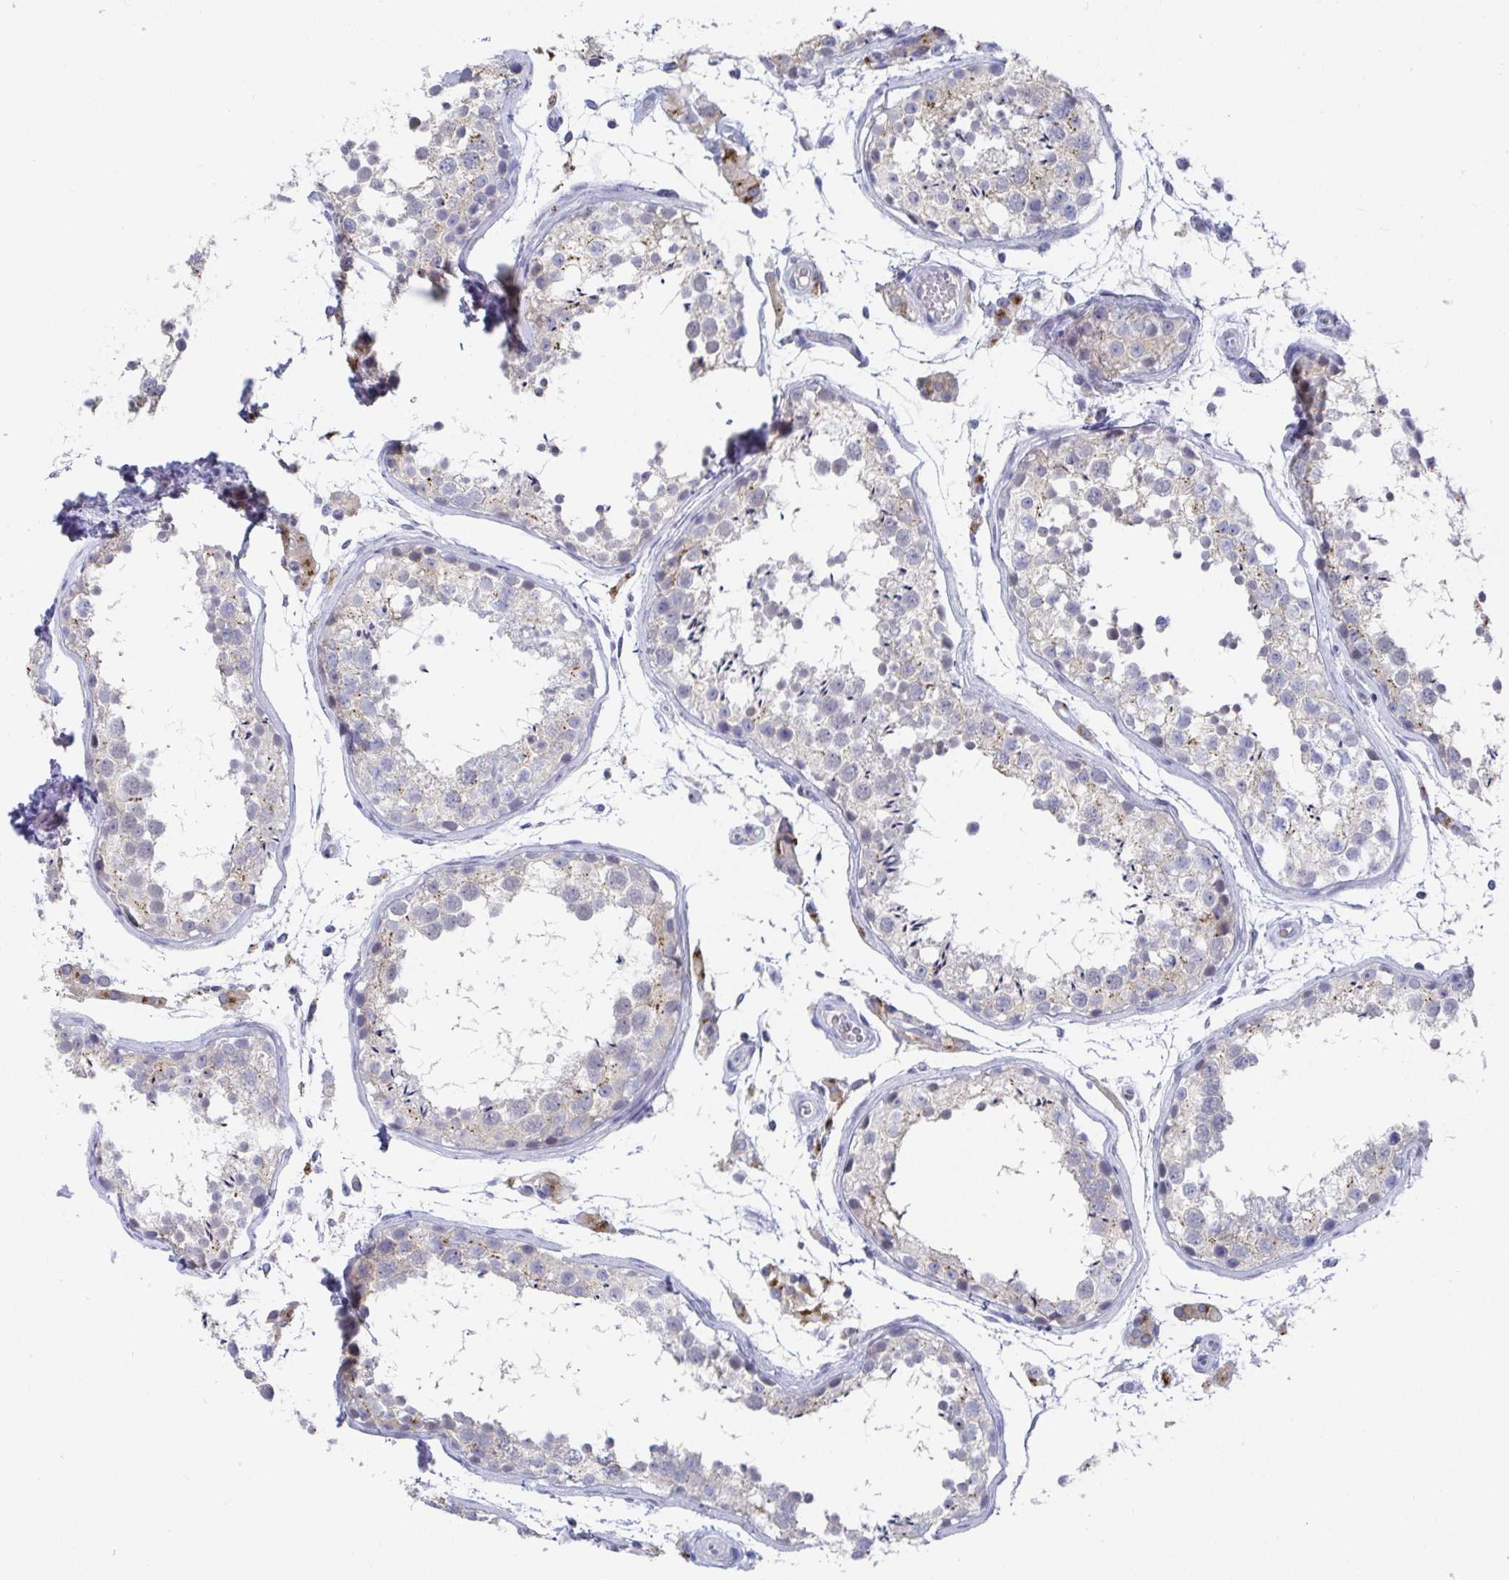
{"staining": {"intensity": "negative", "quantity": "none", "location": "none"}, "tissue": "testis", "cell_type": "Cells in seminiferous ducts", "image_type": "normal", "snomed": [{"axis": "morphology", "description": "Normal tissue, NOS"}, {"axis": "topography", "description": "Testis"}], "caption": "The IHC micrograph has no significant expression in cells in seminiferous ducts of testis.", "gene": "TAS2R39", "patient": {"sex": "male", "age": 29}}